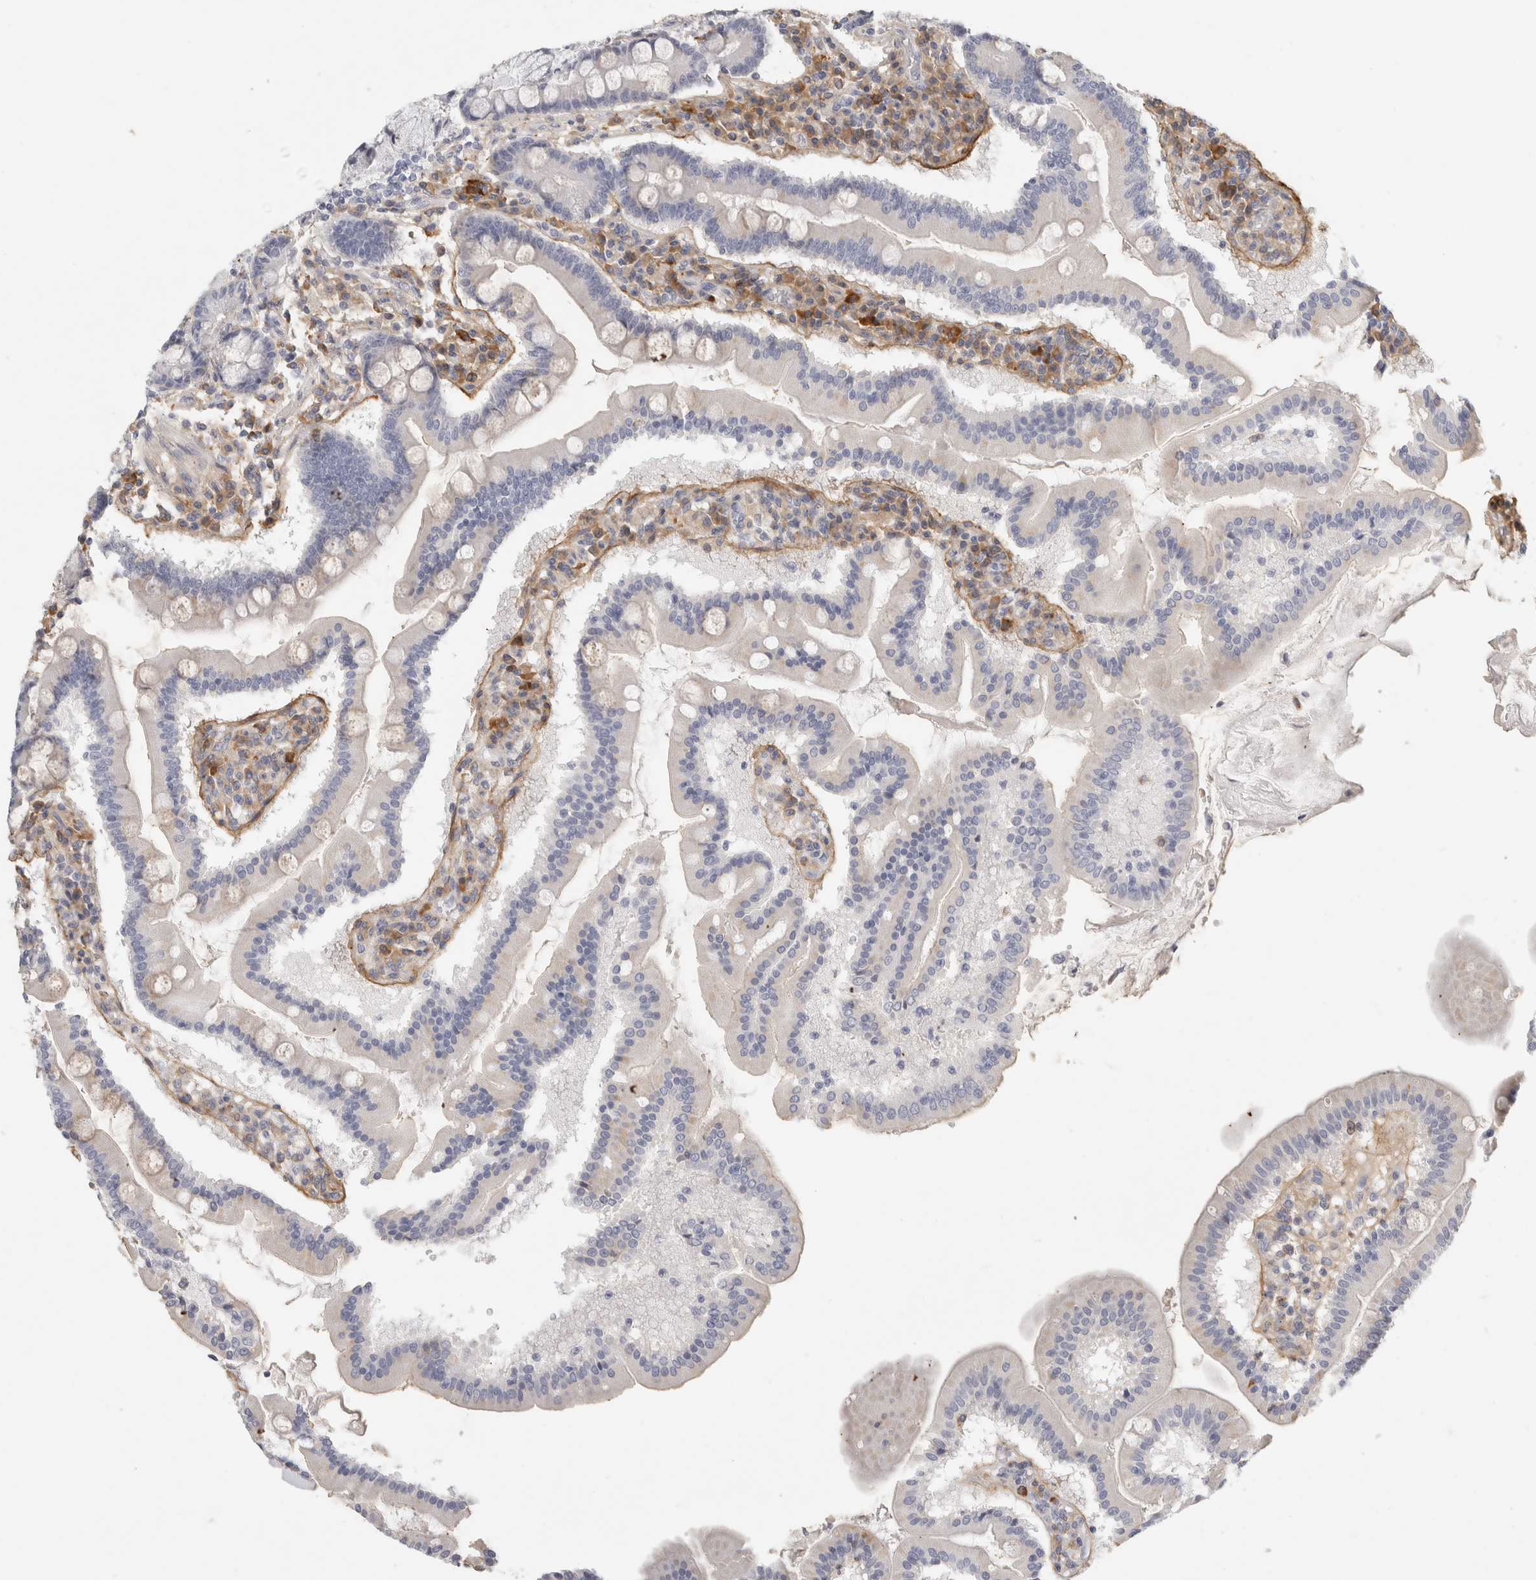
{"staining": {"intensity": "negative", "quantity": "none", "location": "none"}, "tissue": "duodenum", "cell_type": "Glandular cells", "image_type": "normal", "snomed": [{"axis": "morphology", "description": "Normal tissue, NOS"}, {"axis": "topography", "description": "Duodenum"}], "caption": "DAB immunohistochemical staining of benign duodenum displays no significant expression in glandular cells.", "gene": "FGL2", "patient": {"sex": "male", "age": 50}}